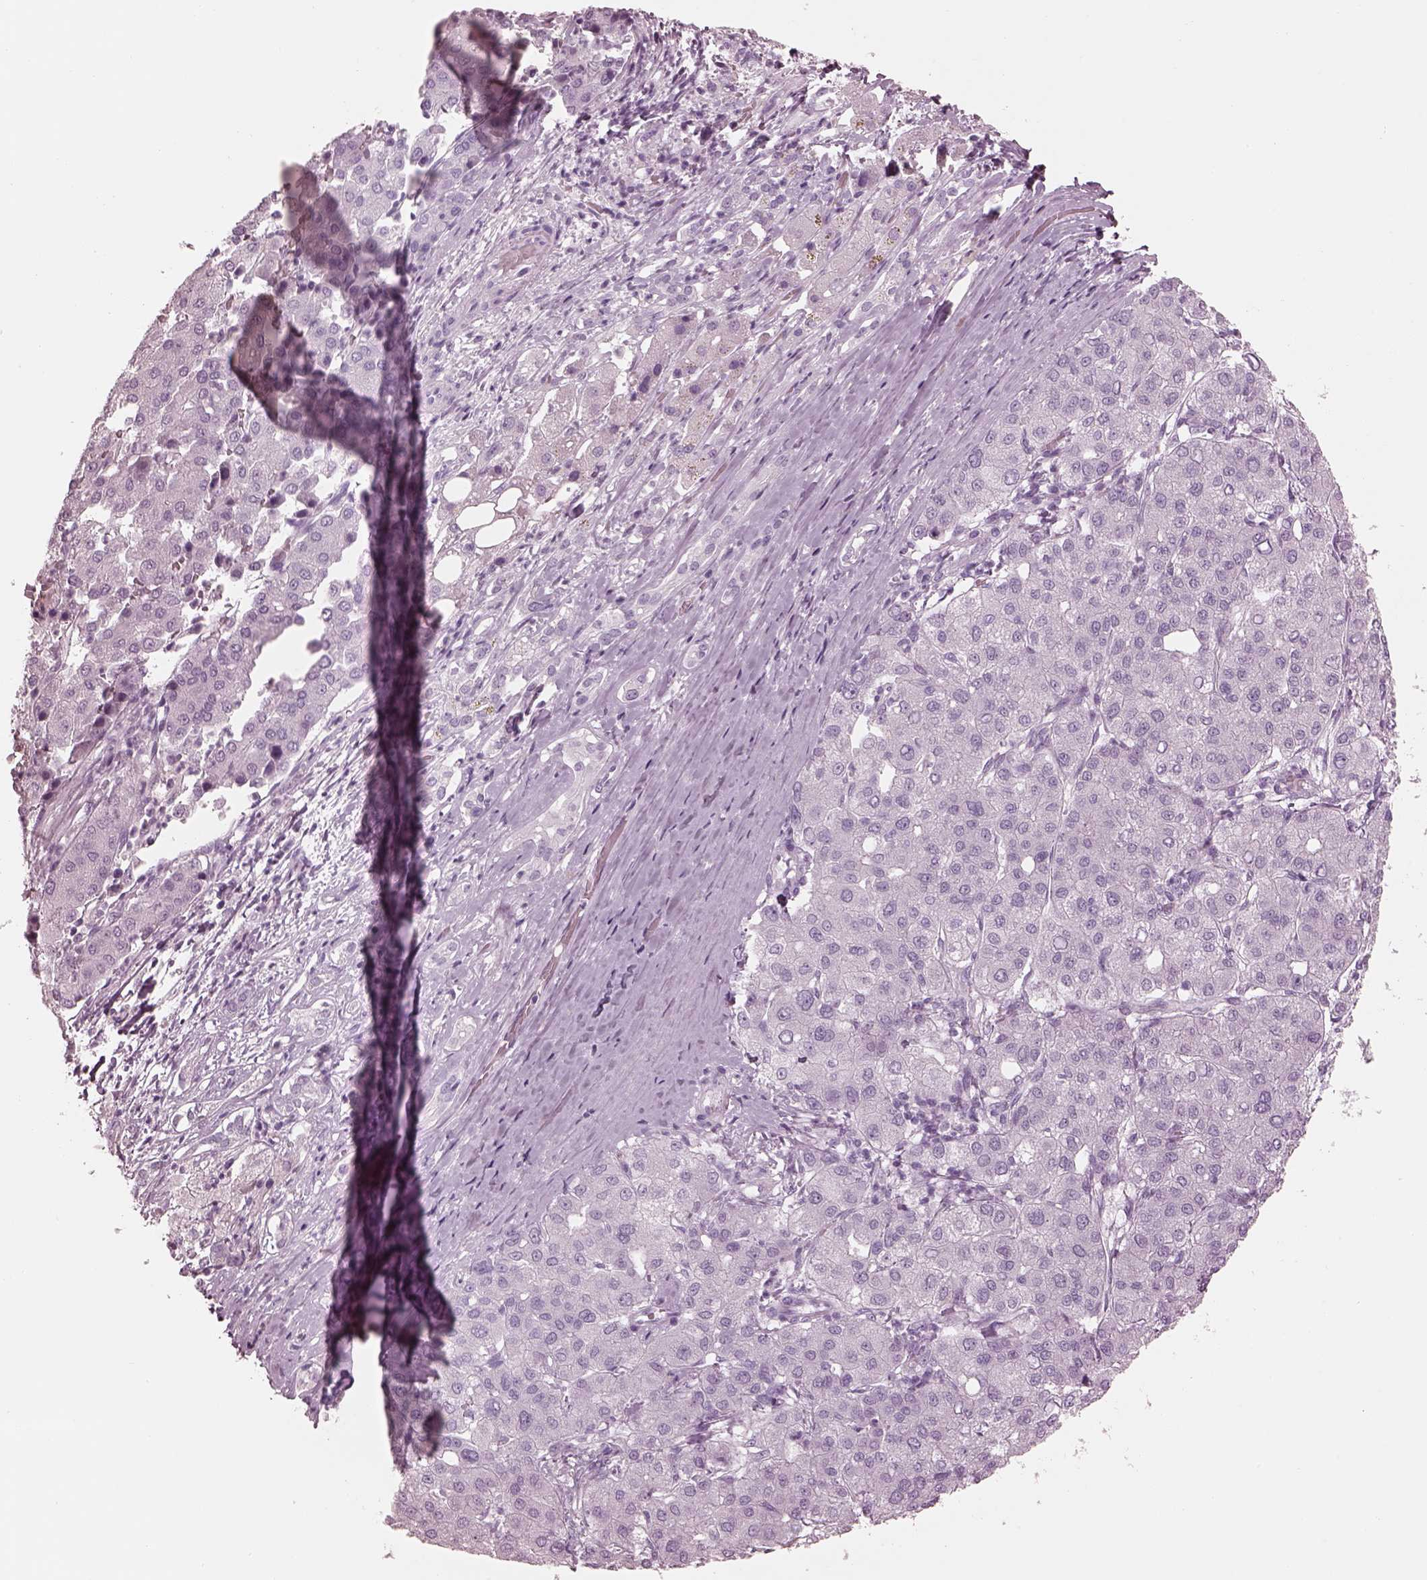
{"staining": {"intensity": "negative", "quantity": "none", "location": "none"}, "tissue": "liver cancer", "cell_type": "Tumor cells", "image_type": "cancer", "snomed": [{"axis": "morphology", "description": "Carcinoma, Hepatocellular, NOS"}, {"axis": "topography", "description": "Liver"}], "caption": "A micrograph of hepatocellular carcinoma (liver) stained for a protein shows no brown staining in tumor cells.", "gene": "KRTAP24-1", "patient": {"sex": "male", "age": 65}}